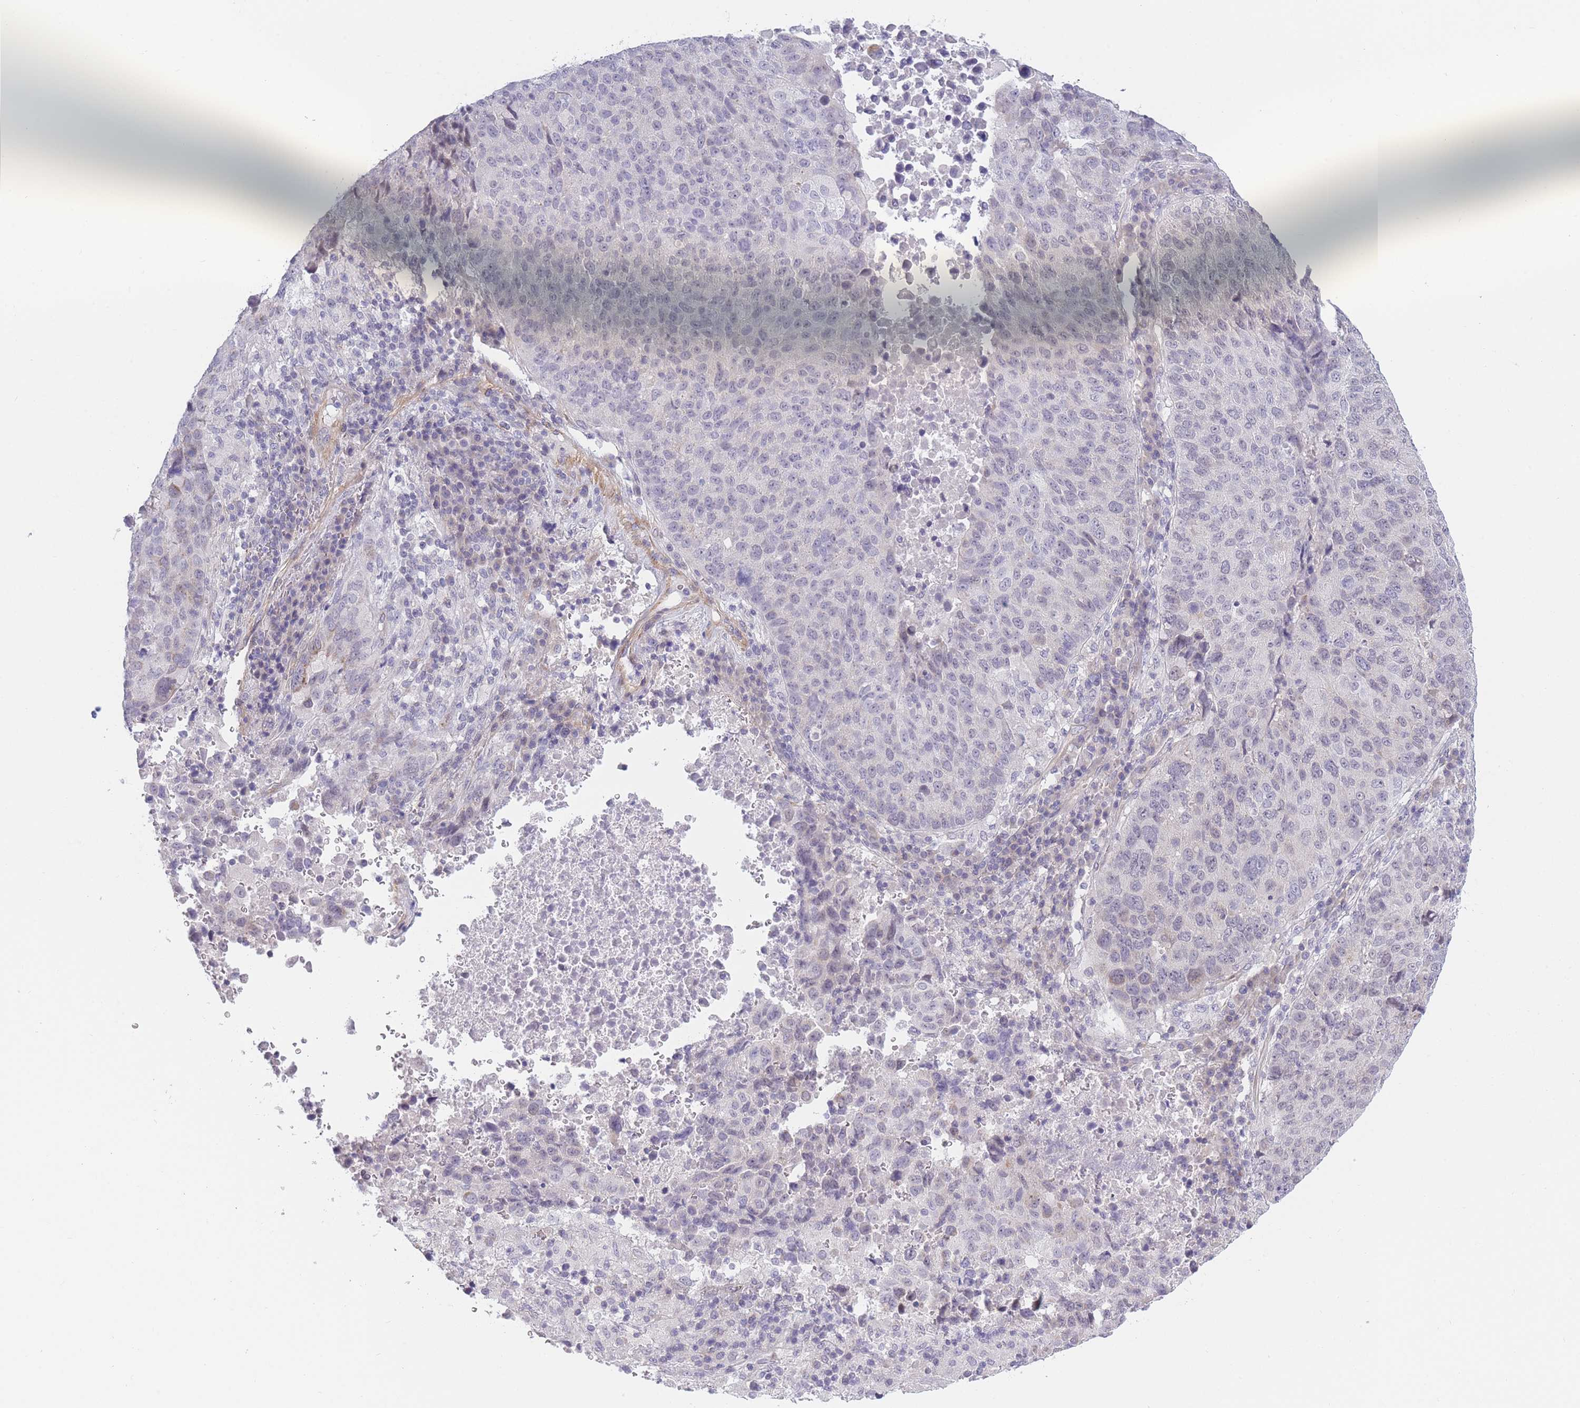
{"staining": {"intensity": "negative", "quantity": "none", "location": "none"}, "tissue": "lung cancer", "cell_type": "Tumor cells", "image_type": "cancer", "snomed": [{"axis": "morphology", "description": "Squamous cell carcinoma, NOS"}, {"axis": "topography", "description": "Lung"}], "caption": "A histopathology image of lung cancer stained for a protein displays no brown staining in tumor cells. (IHC, brightfield microscopy, high magnification).", "gene": "SLC7A6", "patient": {"sex": "male", "age": 73}}